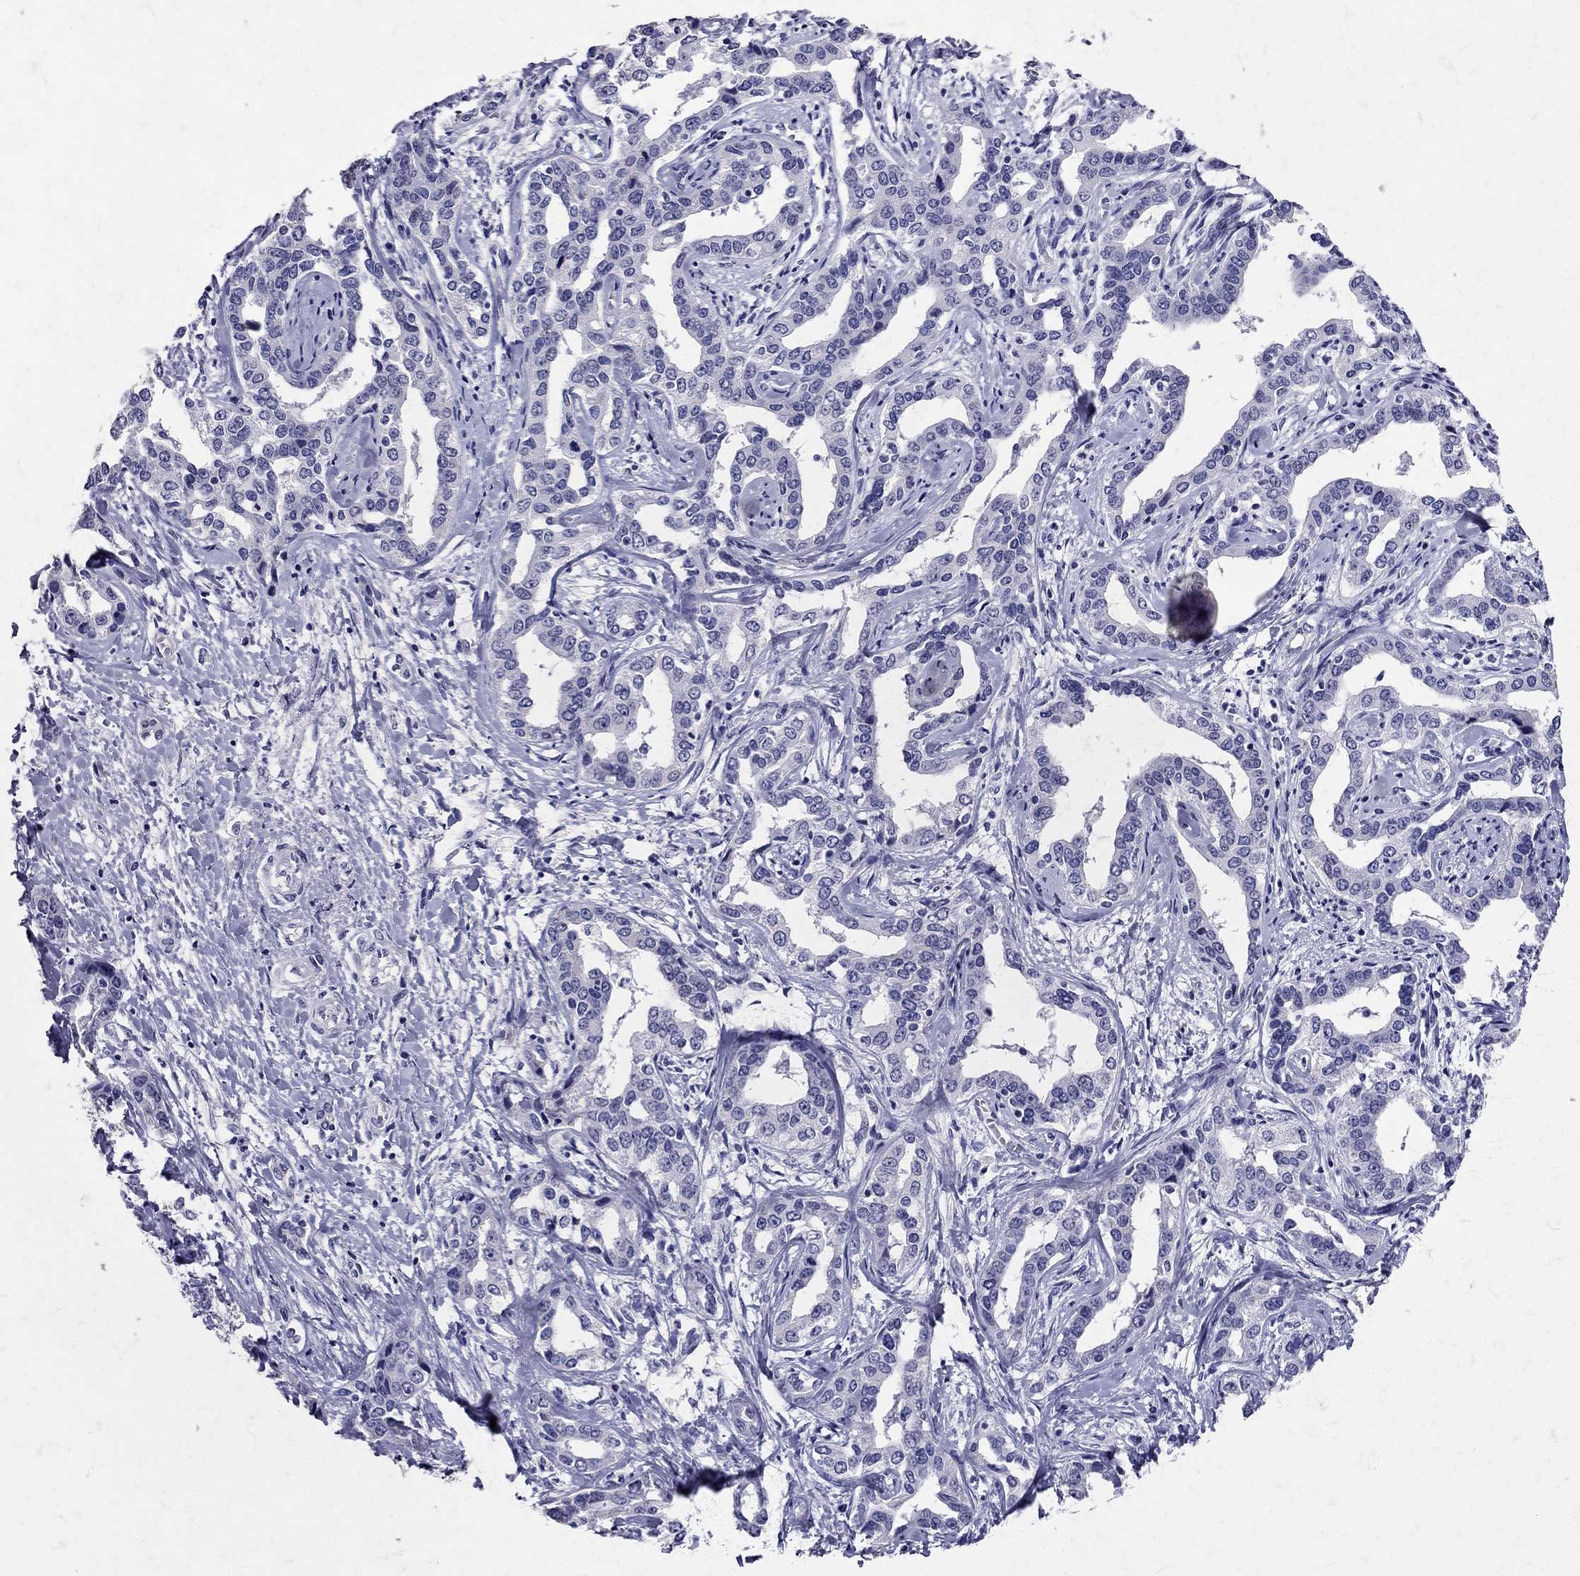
{"staining": {"intensity": "negative", "quantity": "none", "location": "none"}, "tissue": "liver cancer", "cell_type": "Tumor cells", "image_type": "cancer", "snomed": [{"axis": "morphology", "description": "Cholangiocarcinoma"}, {"axis": "topography", "description": "Liver"}], "caption": "An IHC histopathology image of liver cancer (cholangiocarcinoma) is shown. There is no staining in tumor cells of liver cancer (cholangiocarcinoma).", "gene": "SST", "patient": {"sex": "male", "age": 59}}